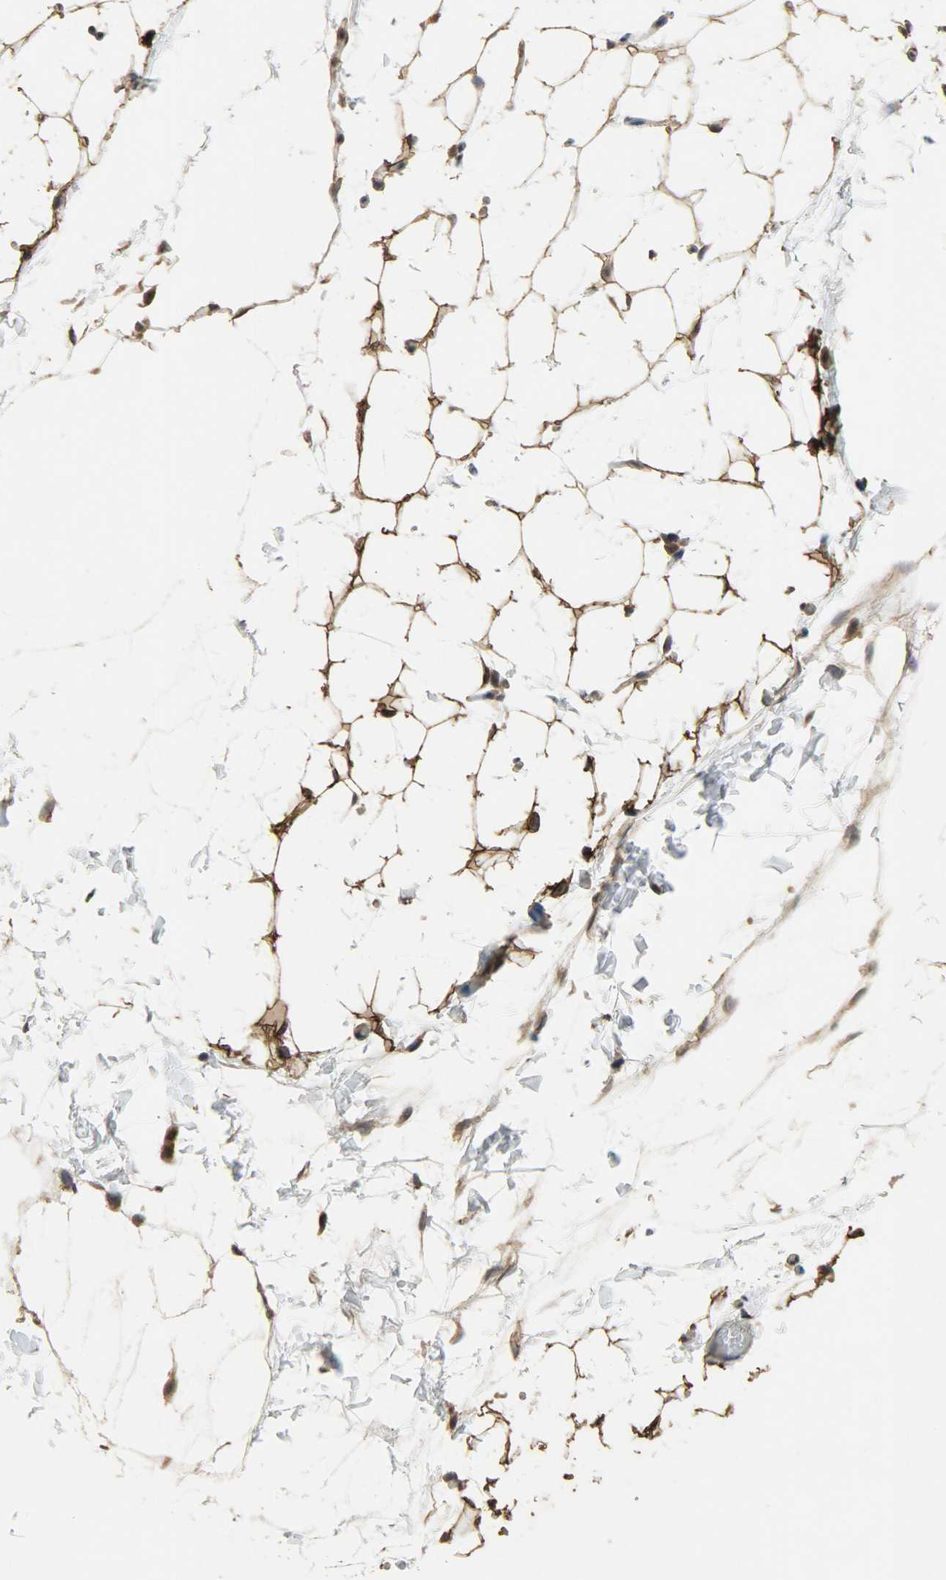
{"staining": {"intensity": "strong", "quantity": ">75%", "location": "cytoplasmic/membranous"}, "tissue": "adipose tissue", "cell_type": "Adipocytes", "image_type": "normal", "snomed": [{"axis": "morphology", "description": "Normal tissue, NOS"}, {"axis": "topography", "description": "Soft tissue"}], "caption": "Adipocytes demonstrate high levels of strong cytoplasmic/membranous expression in about >75% of cells in benign human adipose tissue.", "gene": "CDKN2C", "patient": {"sex": "male", "age": 26}}